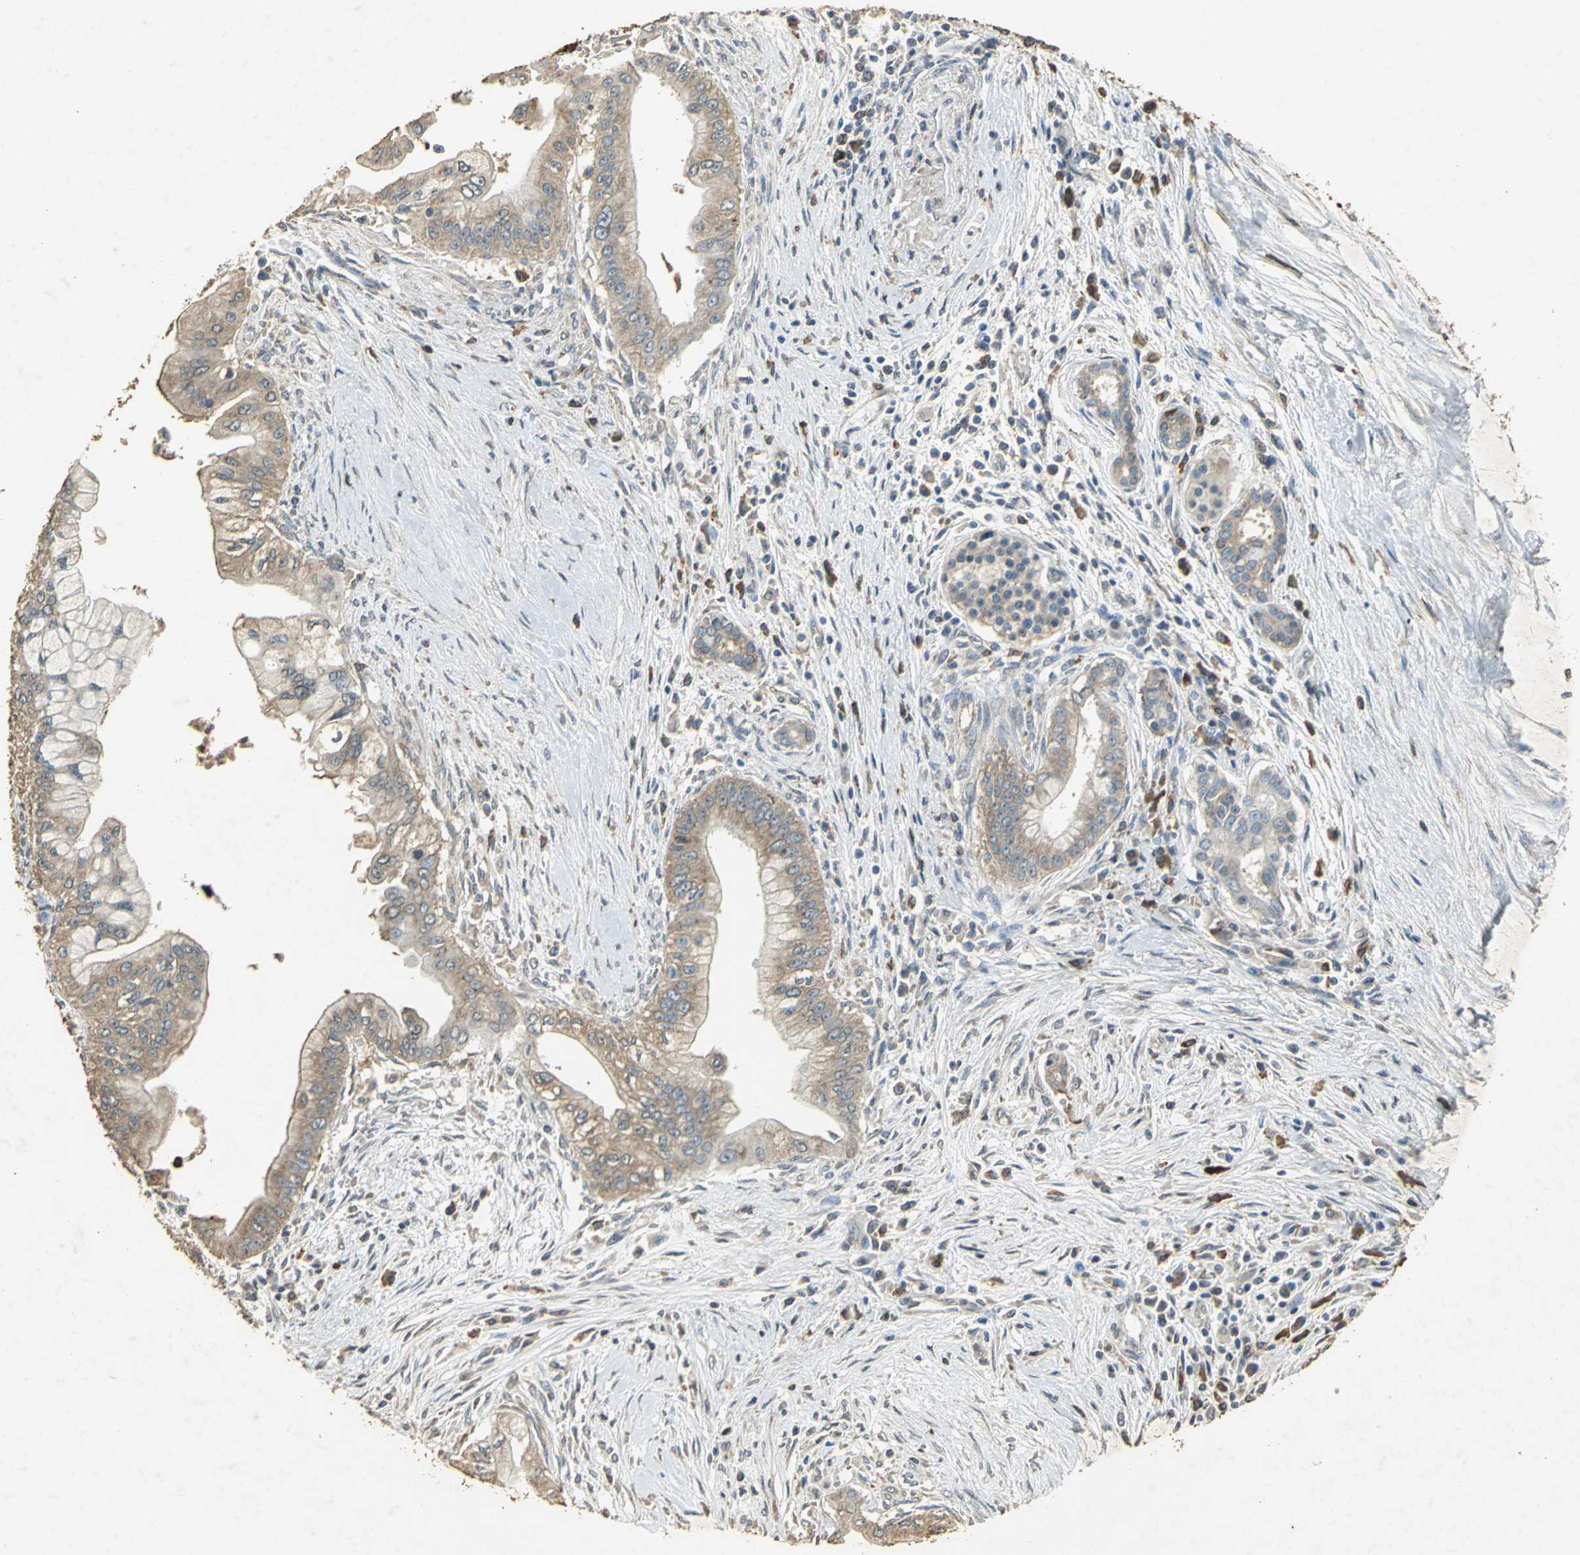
{"staining": {"intensity": "weak", "quantity": ">75%", "location": "cytoplasmic/membranous"}, "tissue": "pancreatic cancer", "cell_type": "Tumor cells", "image_type": "cancer", "snomed": [{"axis": "morphology", "description": "Adenocarcinoma, NOS"}, {"axis": "topography", "description": "Pancreas"}], "caption": "This photomicrograph reveals pancreatic cancer stained with immunohistochemistry (IHC) to label a protein in brown. The cytoplasmic/membranous of tumor cells show weak positivity for the protein. Nuclei are counter-stained blue.", "gene": "ACSL4", "patient": {"sex": "male", "age": 59}}